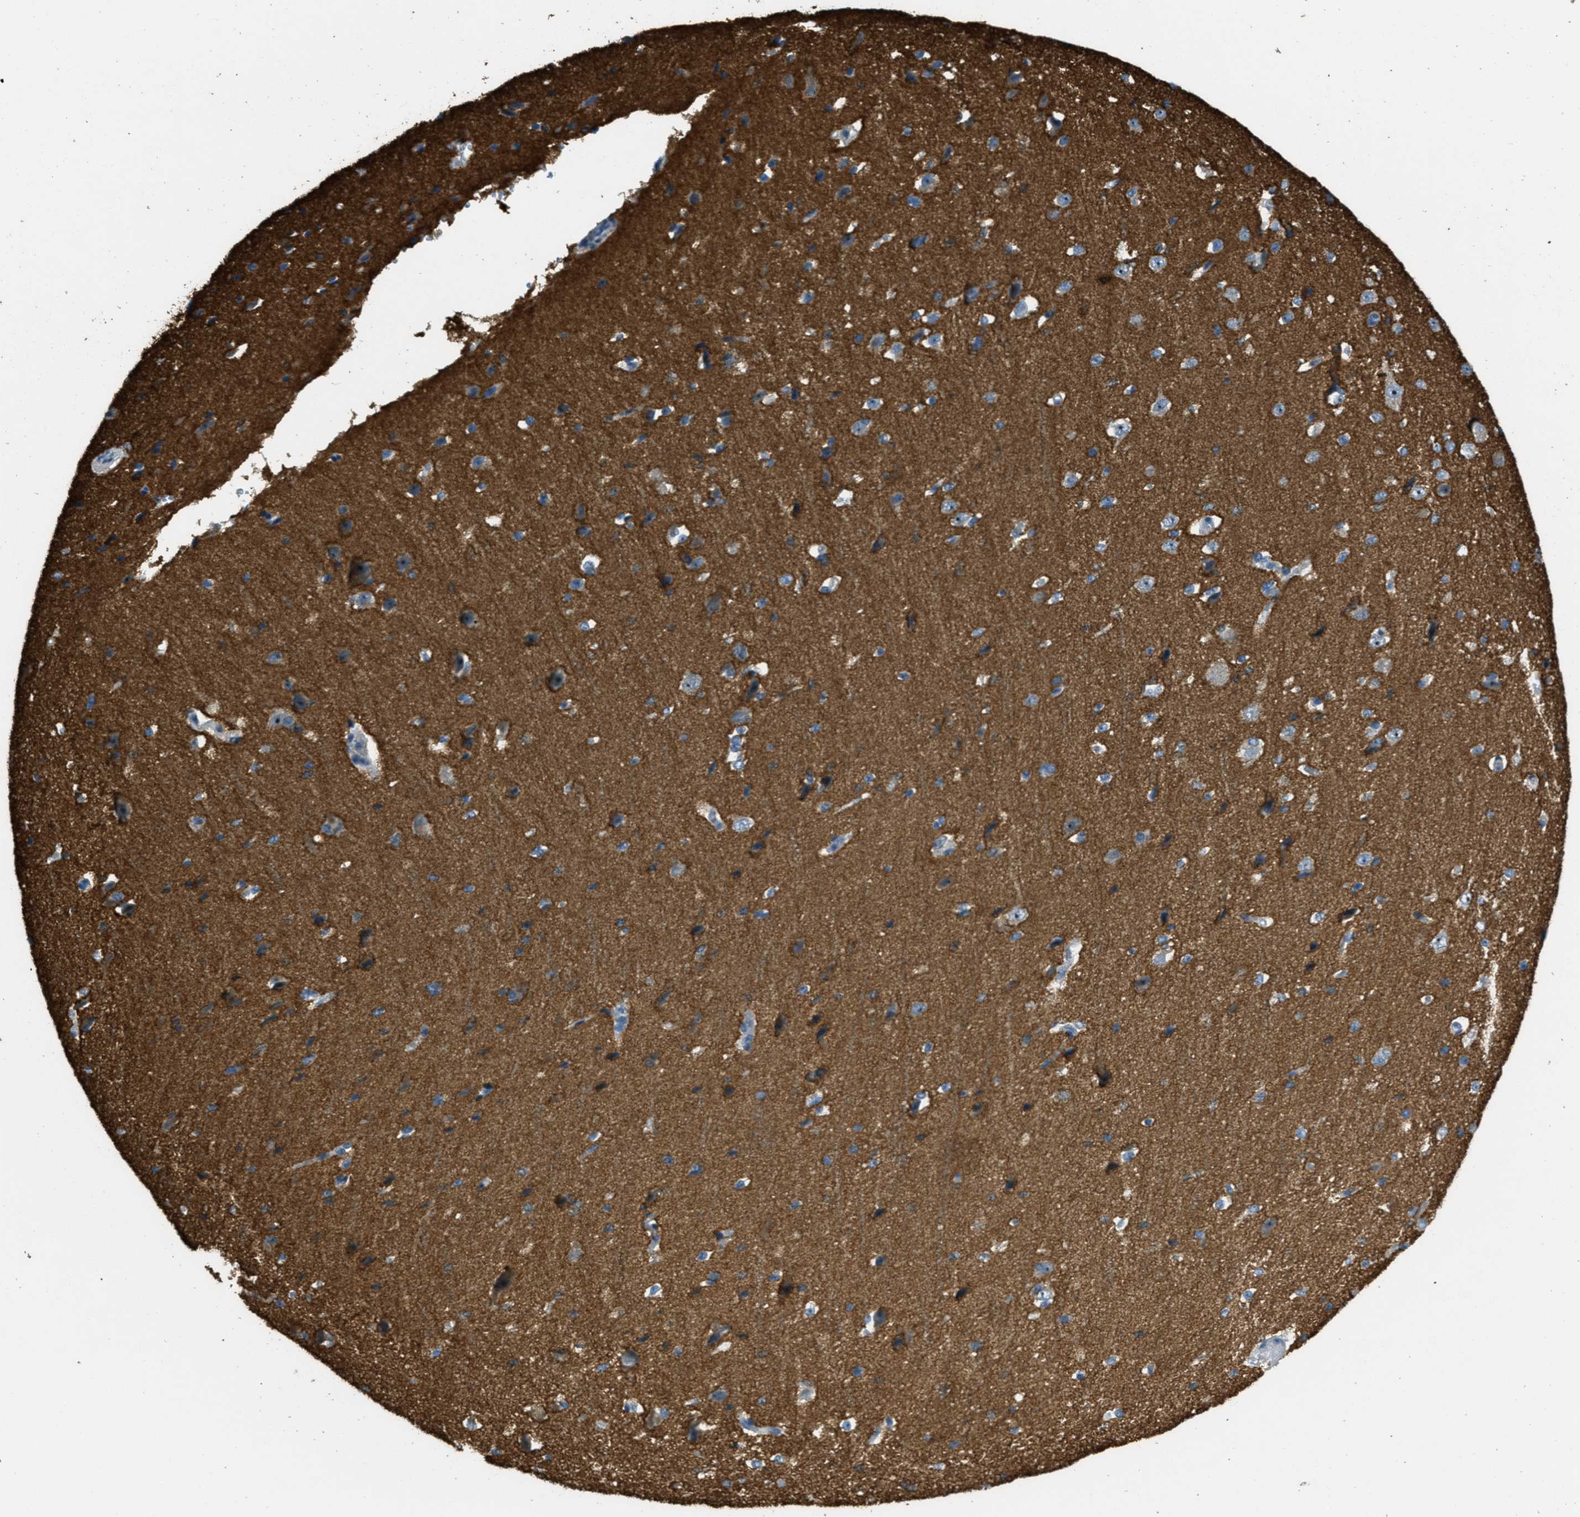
{"staining": {"intensity": "negative", "quantity": "none", "location": "none"}, "tissue": "cerebral cortex", "cell_type": "Endothelial cells", "image_type": "normal", "snomed": [{"axis": "morphology", "description": "Normal tissue, NOS"}, {"axis": "morphology", "description": "Developmental malformation"}, {"axis": "topography", "description": "Cerebral cortex"}], "caption": "An image of cerebral cortex stained for a protein reveals no brown staining in endothelial cells. (DAB (3,3'-diaminobenzidine) IHC visualized using brightfield microscopy, high magnification).", "gene": "OSMR", "patient": {"sex": "female", "age": 30}}